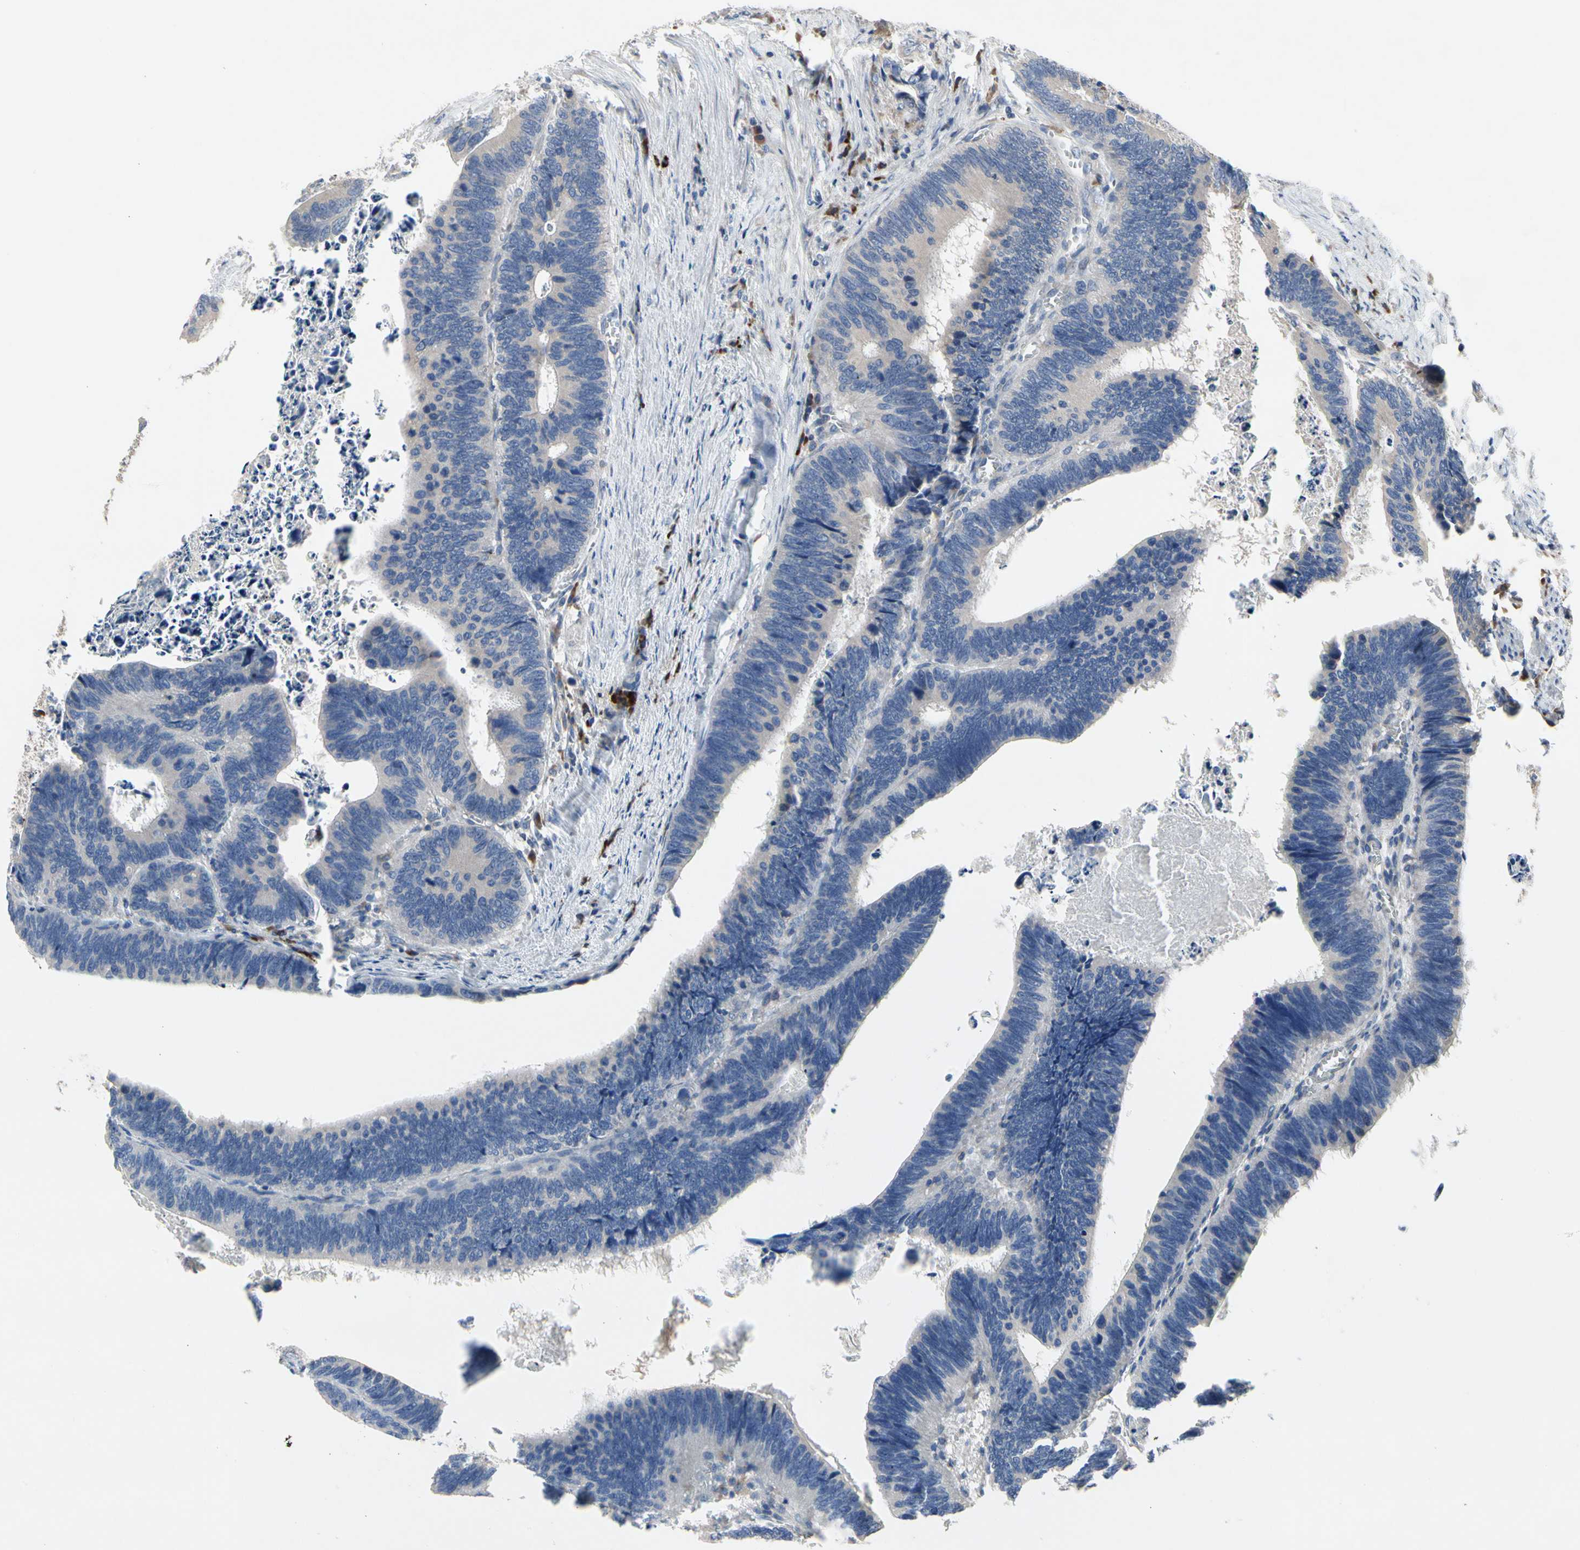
{"staining": {"intensity": "negative", "quantity": "none", "location": "none"}, "tissue": "colorectal cancer", "cell_type": "Tumor cells", "image_type": "cancer", "snomed": [{"axis": "morphology", "description": "Adenocarcinoma, NOS"}, {"axis": "topography", "description": "Colon"}], "caption": "This is a micrograph of immunohistochemistry staining of colorectal cancer (adenocarcinoma), which shows no positivity in tumor cells. (Brightfield microscopy of DAB immunohistochemistry (IHC) at high magnification).", "gene": "MMEL1", "patient": {"sex": "male", "age": 72}}